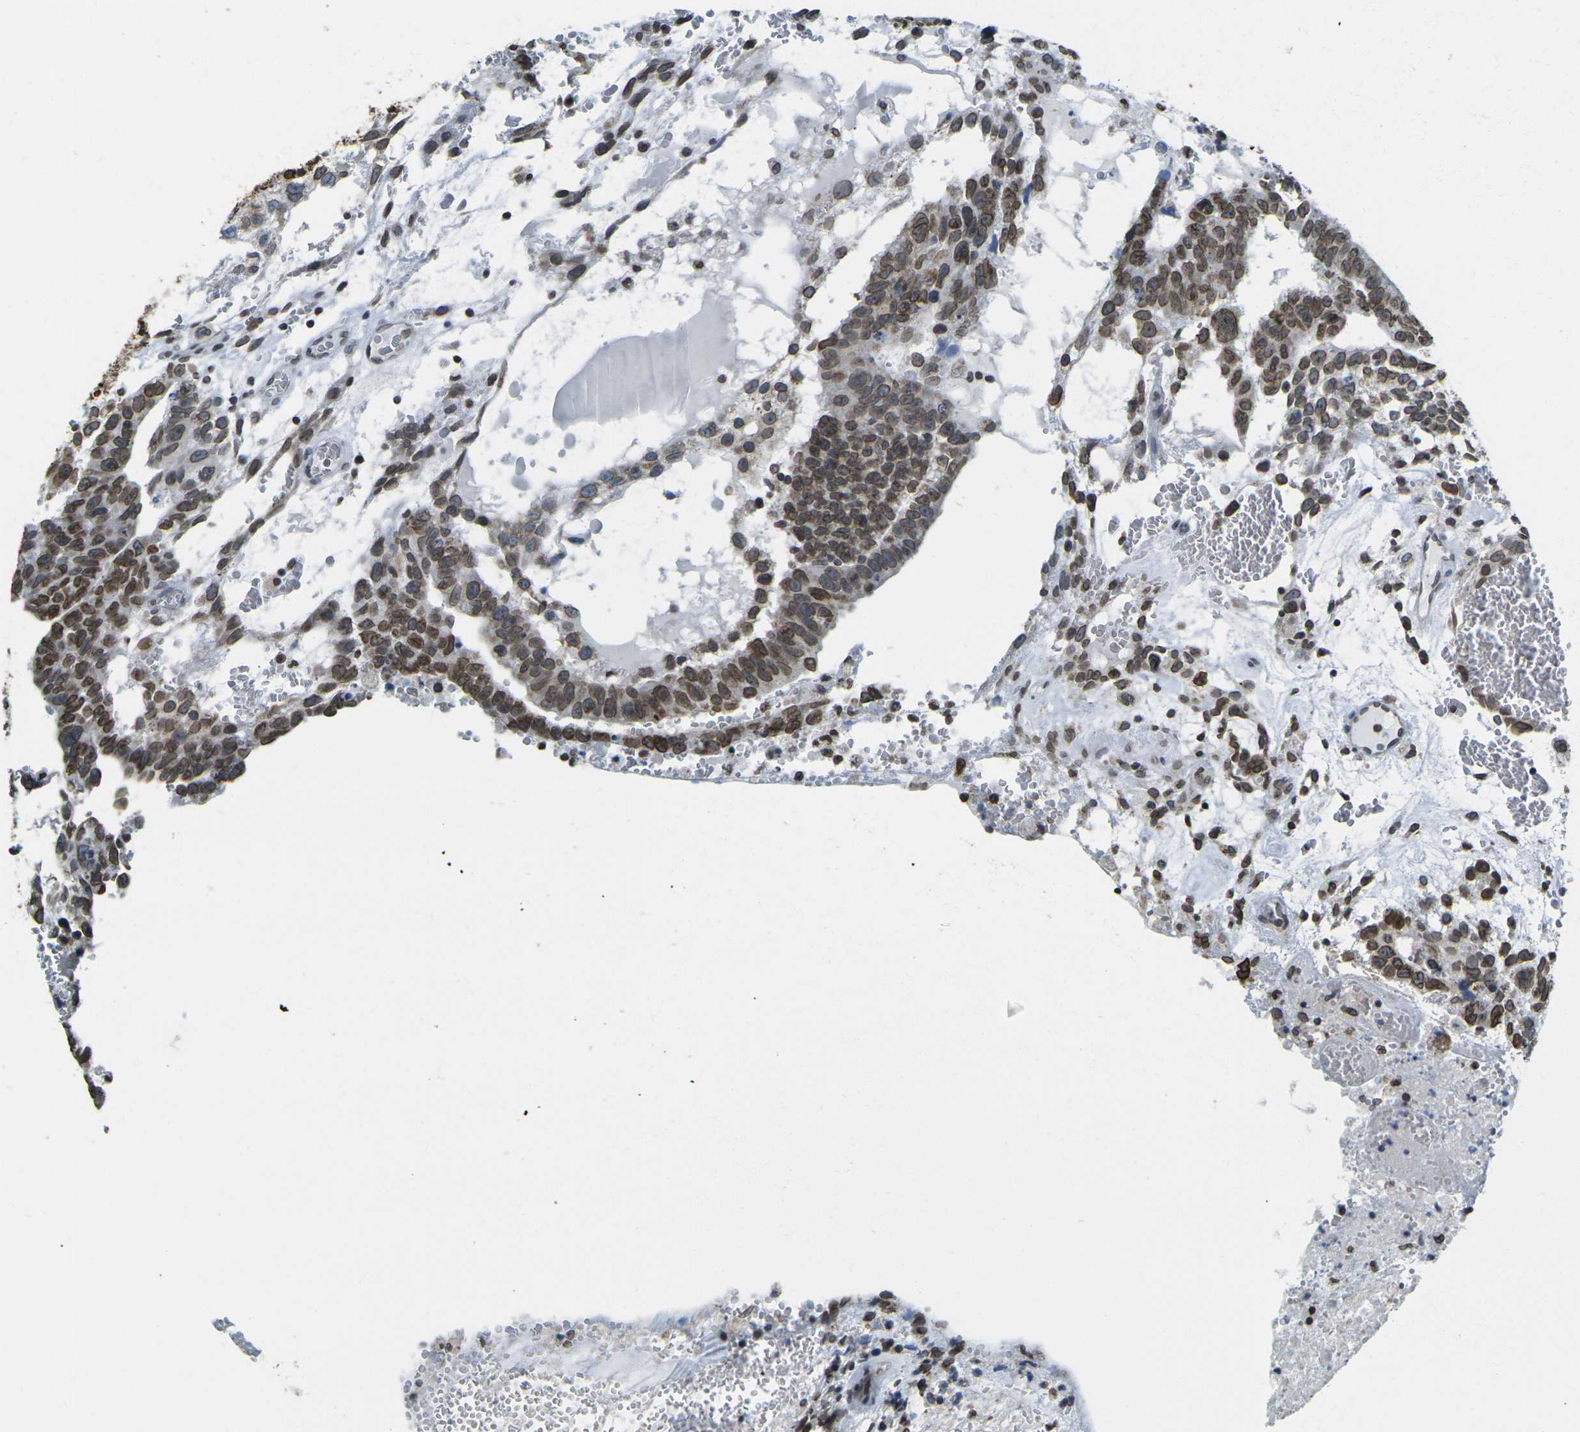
{"staining": {"intensity": "strong", "quantity": ">75%", "location": "cytoplasmic/membranous,nuclear"}, "tissue": "testis cancer", "cell_type": "Tumor cells", "image_type": "cancer", "snomed": [{"axis": "morphology", "description": "Seminoma, NOS"}, {"axis": "morphology", "description": "Carcinoma, Embryonal, NOS"}, {"axis": "topography", "description": "Testis"}], "caption": "Testis cancer stained with DAB (3,3'-diaminobenzidine) immunohistochemistry demonstrates high levels of strong cytoplasmic/membranous and nuclear staining in approximately >75% of tumor cells.", "gene": "BRDT", "patient": {"sex": "male", "age": 52}}